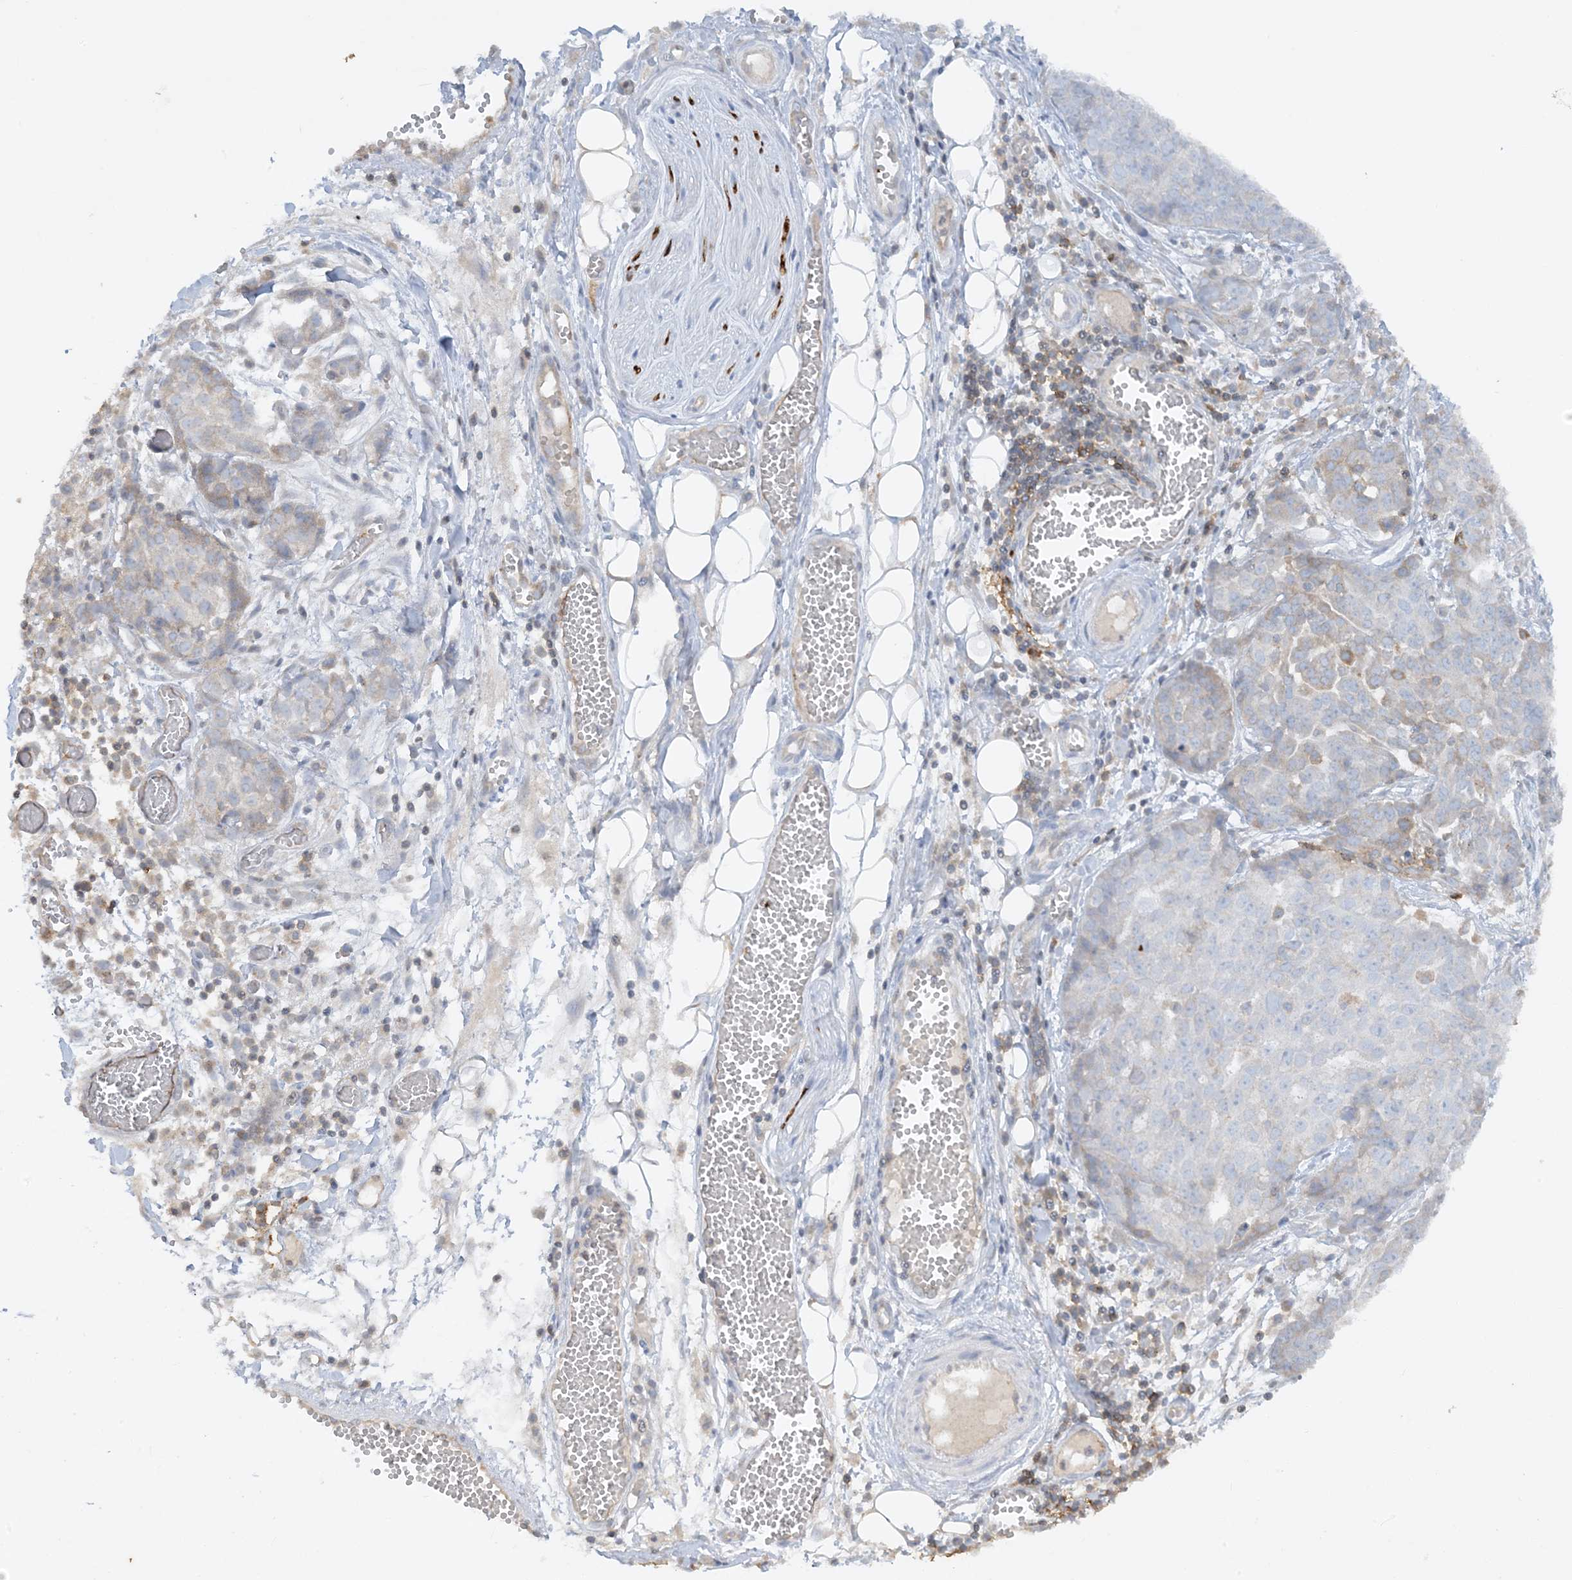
{"staining": {"intensity": "negative", "quantity": "none", "location": "none"}, "tissue": "ovarian cancer", "cell_type": "Tumor cells", "image_type": "cancer", "snomed": [{"axis": "morphology", "description": "Cystadenocarcinoma, serous, NOS"}, {"axis": "topography", "description": "Soft tissue"}, {"axis": "topography", "description": "Ovary"}], "caption": "Tumor cells are negative for brown protein staining in ovarian serous cystadenocarcinoma. (Stains: DAB immunohistochemistry (IHC) with hematoxylin counter stain, Microscopy: brightfield microscopy at high magnification).", "gene": "HLA-E", "patient": {"sex": "female", "age": 57}}